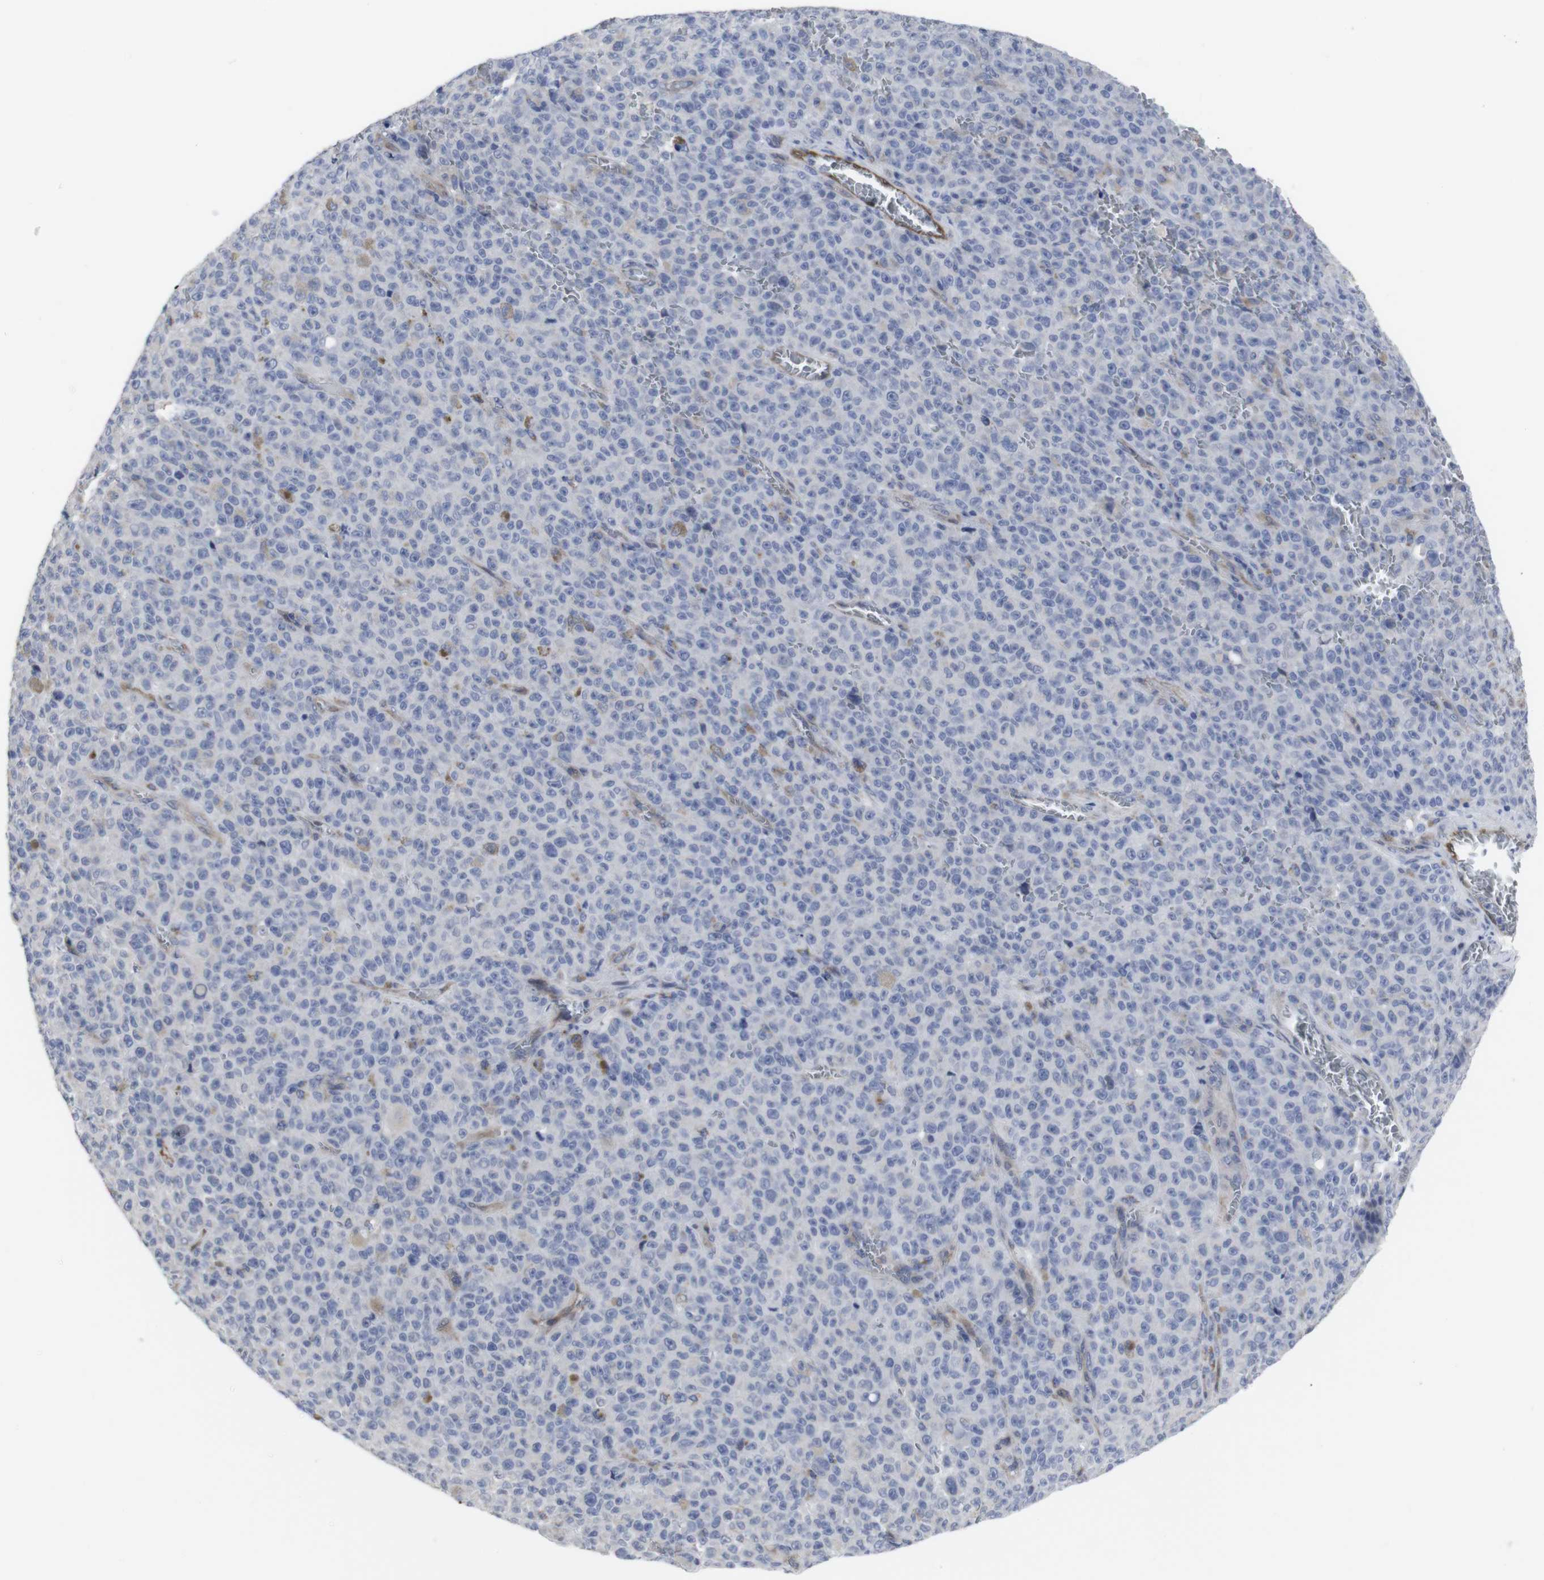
{"staining": {"intensity": "negative", "quantity": "none", "location": "none"}, "tissue": "melanoma", "cell_type": "Tumor cells", "image_type": "cancer", "snomed": [{"axis": "morphology", "description": "Malignant melanoma, NOS"}, {"axis": "topography", "description": "Skin"}], "caption": "A high-resolution image shows immunohistochemistry staining of malignant melanoma, which shows no significant positivity in tumor cells.", "gene": "SNCG", "patient": {"sex": "female", "age": 82}}